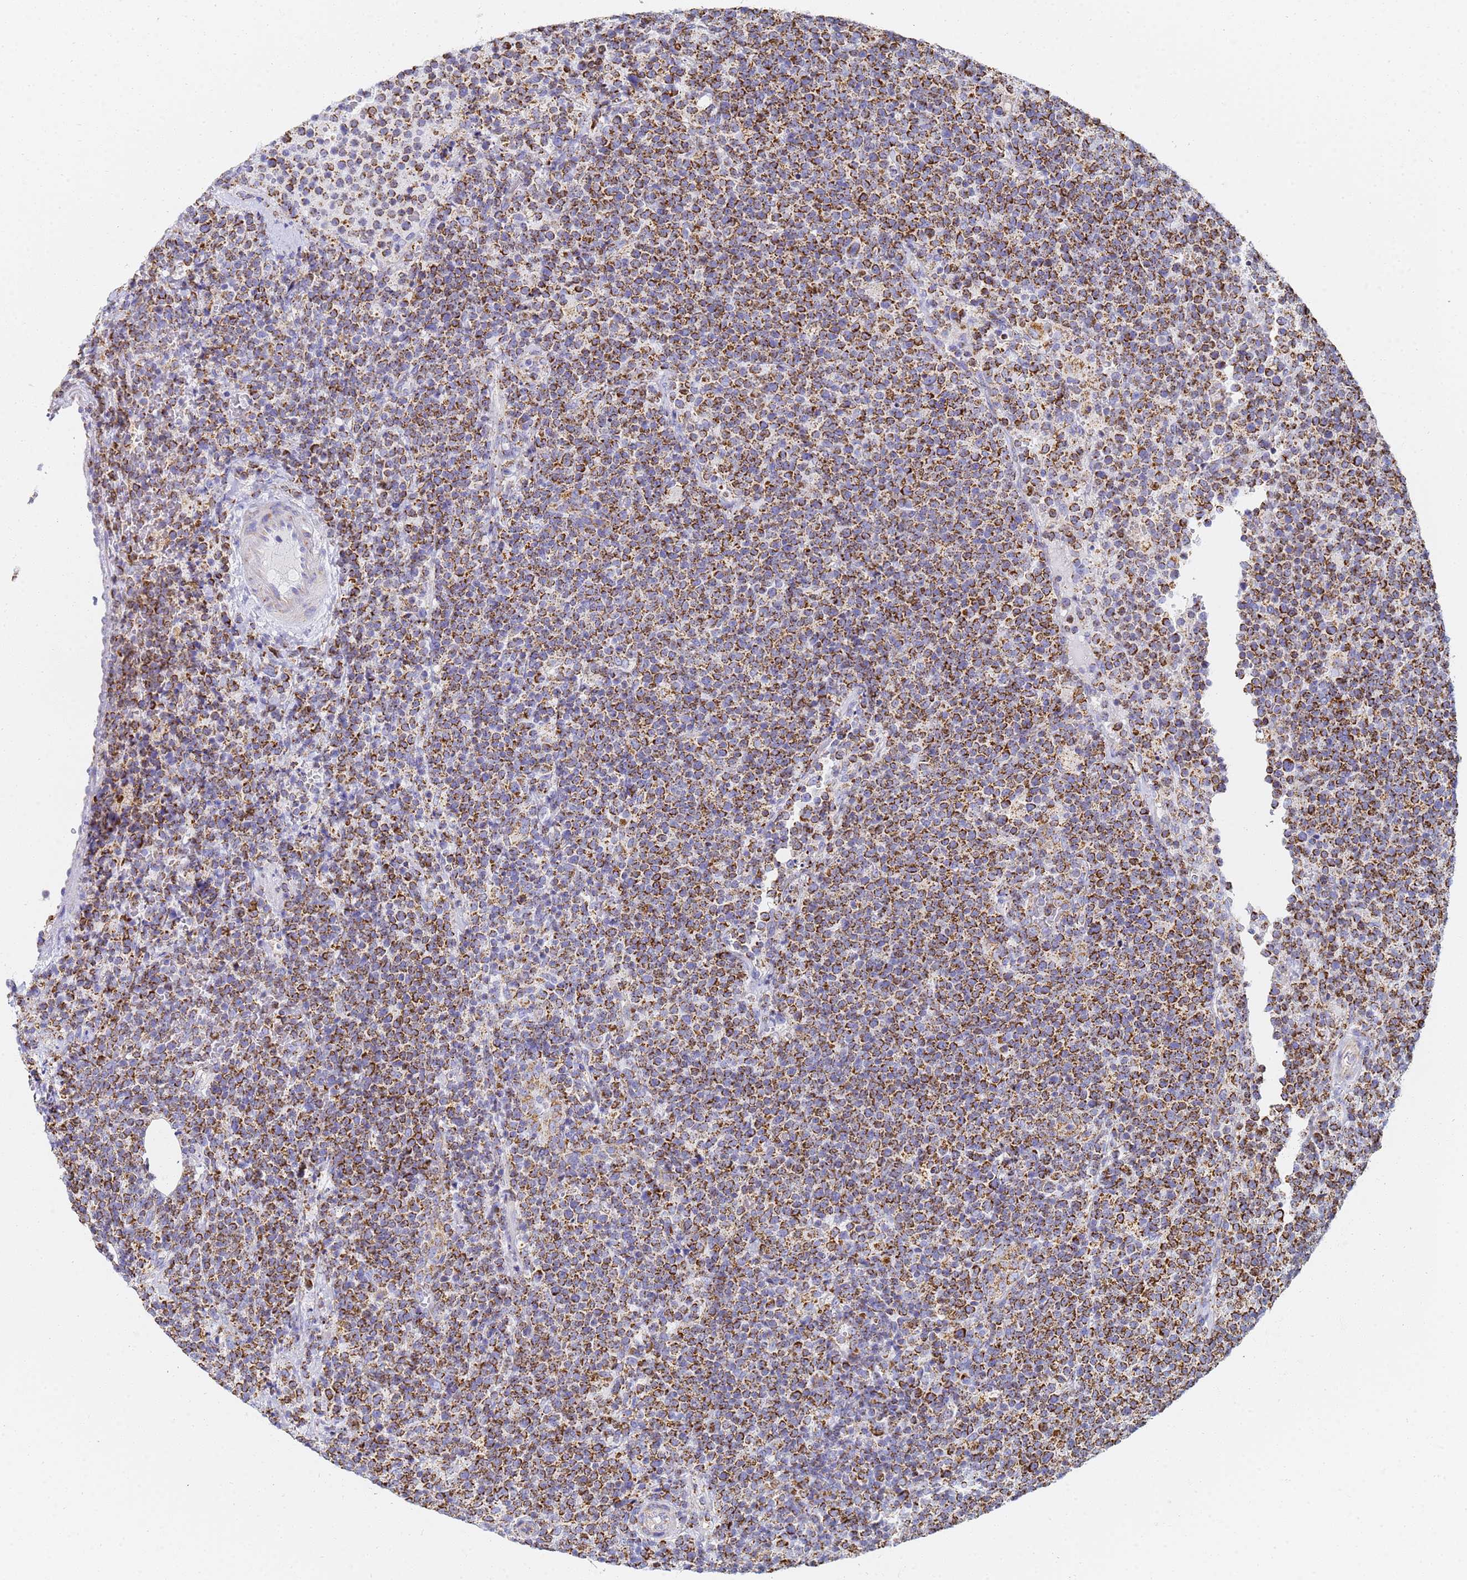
{"staining": {"intensity": "strong", "quantity": ">75%", "location": "cytoplasmic/membranous"}, "tissue": "lymphoma", "cell_type": "Tumor cells", "image_type": "cancer", "snomed": [{"axis": "morphology", "description": "Malignant lymphoma, non-Hodgkin's type, High grade"}, {"axis": "topography", "description": "Lymph node"}], "caption": "Protein expression by IHC displays strong cytoplasmic/membranous positivity in approximately >75% of tumor cells in lymphoma.", "gene": "CNIH4", "patient": {"sex": "male", "age": 61}}